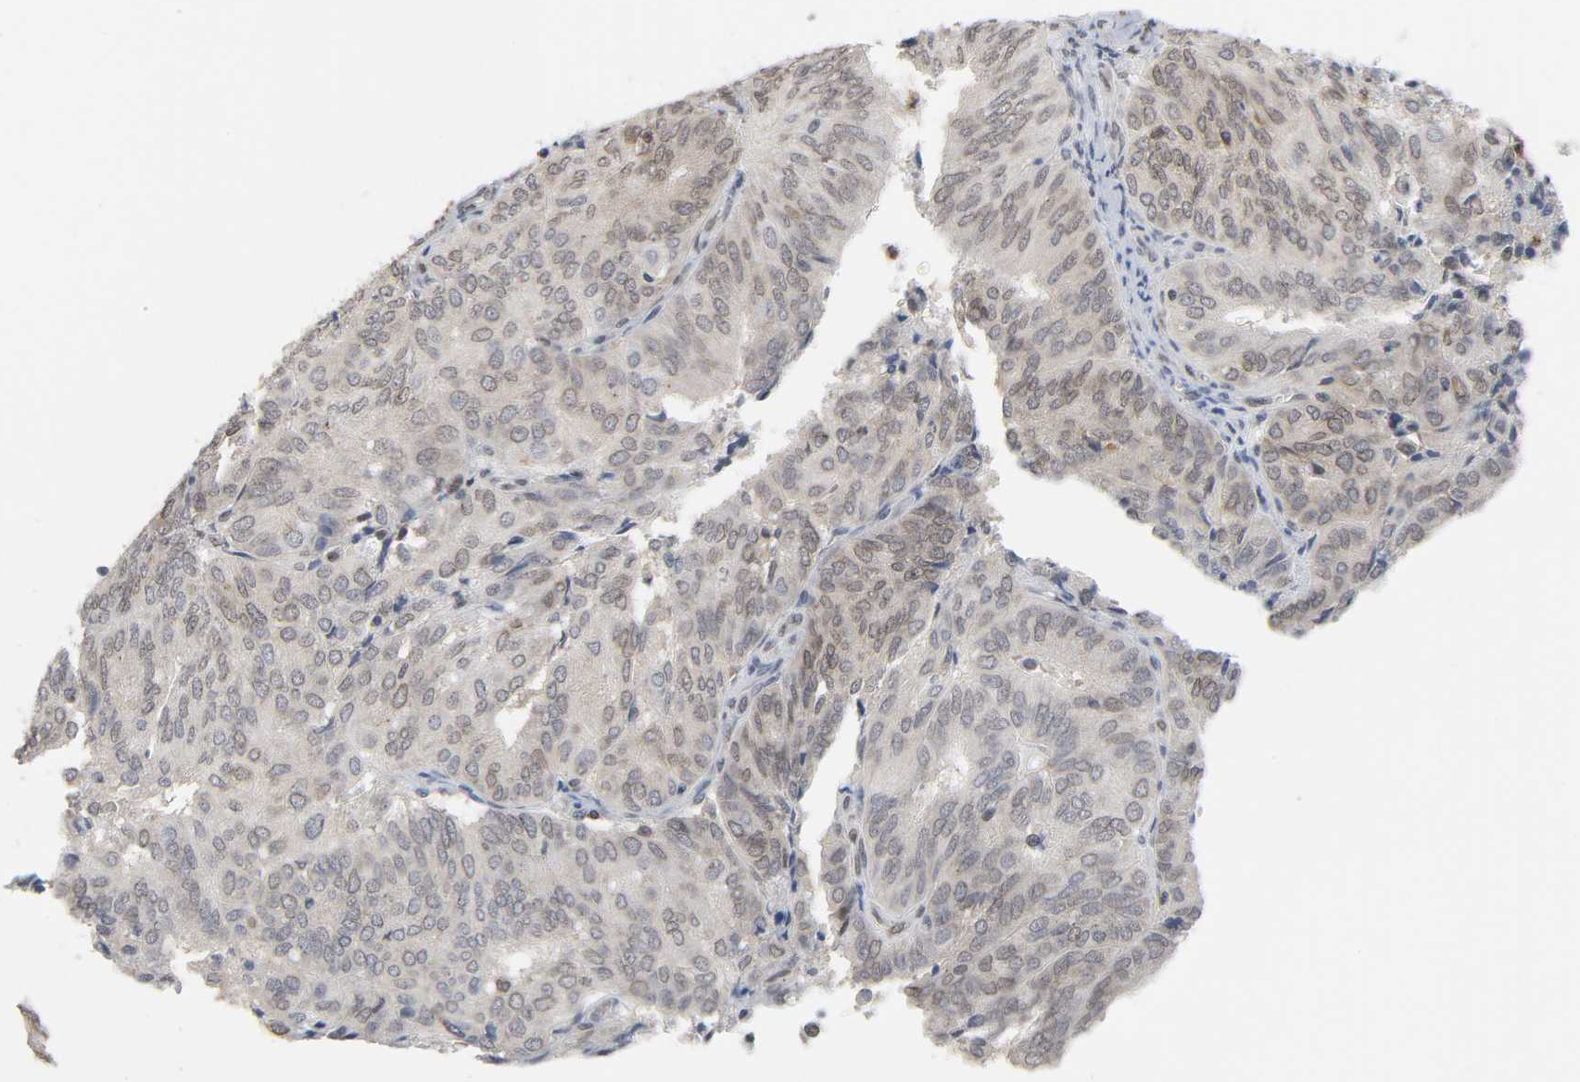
{"staining": {"intensity": "weak", "quantity": "25%-75%", "location": "cytoplasmic/membranous,nuclear"}, "tissue": "endometrial cancer", "cell_type": "Tumor cells", "image_type": "cancer", "snomed": [{"axis": "morphology", "description": "Adenocarcinoma, NOS"}, {"axis": "topography", "description": "Uterus"}], "caption": "High-magnification brightfield microscopy of endometrial cancer stained with DAB (brown) and counterstained with hematoxylin (blue). tumor cells exhibit weak cytoplasmic/membranous and nuclear staining is present in approximately25%-75% of cells. Nuclei are stained in blue.", "gene": "SUMO1", "patient": {"sex": "female", "age": 60}}